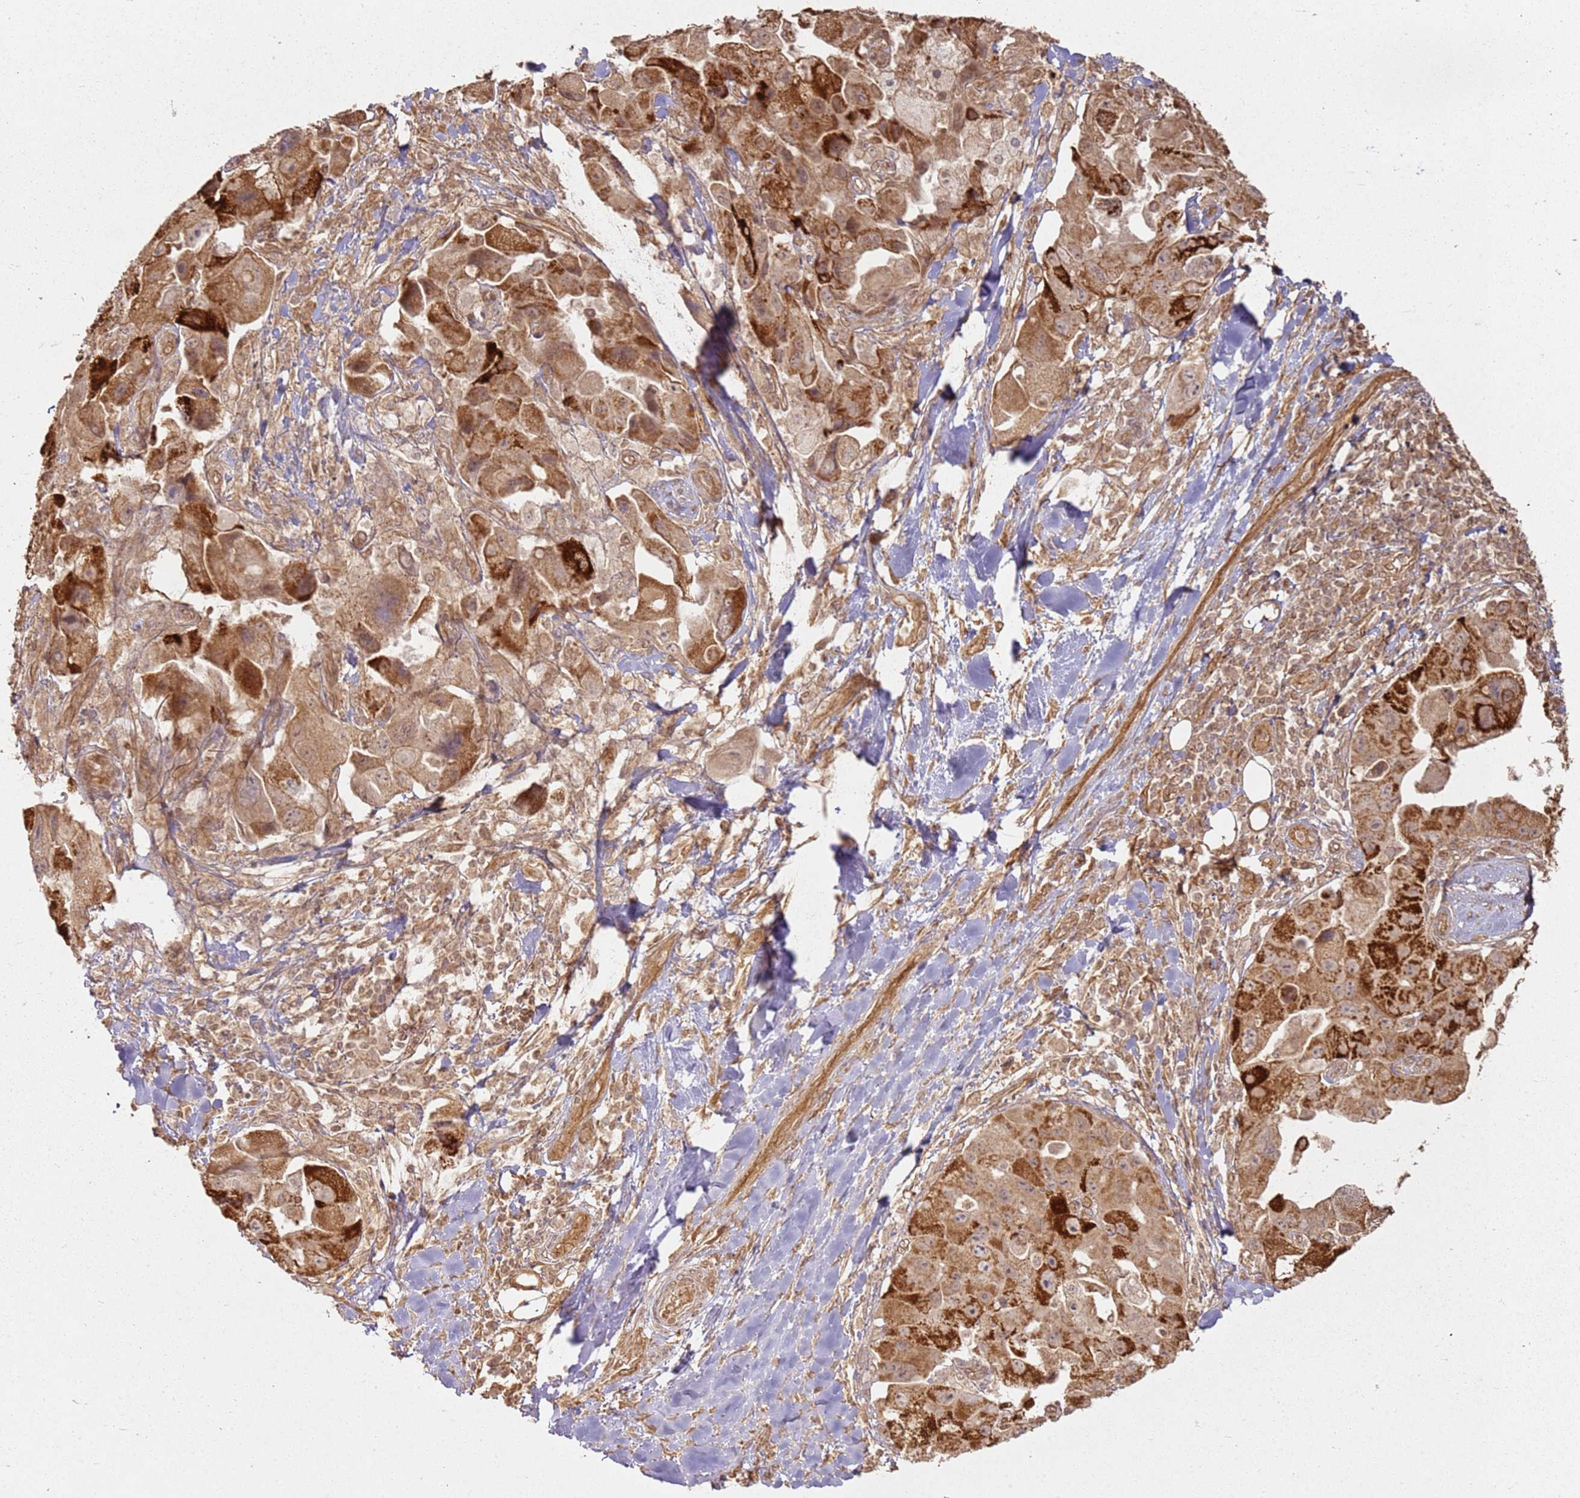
{"staining": {"intensity": "strong", "quantity": ">75%", "location": "cytoplasmic/membranous"}, "tissue": "lung cancer", "cell_type": "Tumor cells", "image_type": "cancer", "snomed": [{"axis": "morphology", "description": "Adenocarcinoma, NOS"}, {"axis": "topography", "description": "Lung"}], "caption": "Immunohistochemistry (IHC) photomicrograph of lung cancer (adenocarcinoma) stained for a protein (brown), which displays high levels of strong cytoplasmic/membranous expression in approximately >75% of tumor cells.", "gene": "ZNF776", "patient": {"sex": "female", "age": 54}}